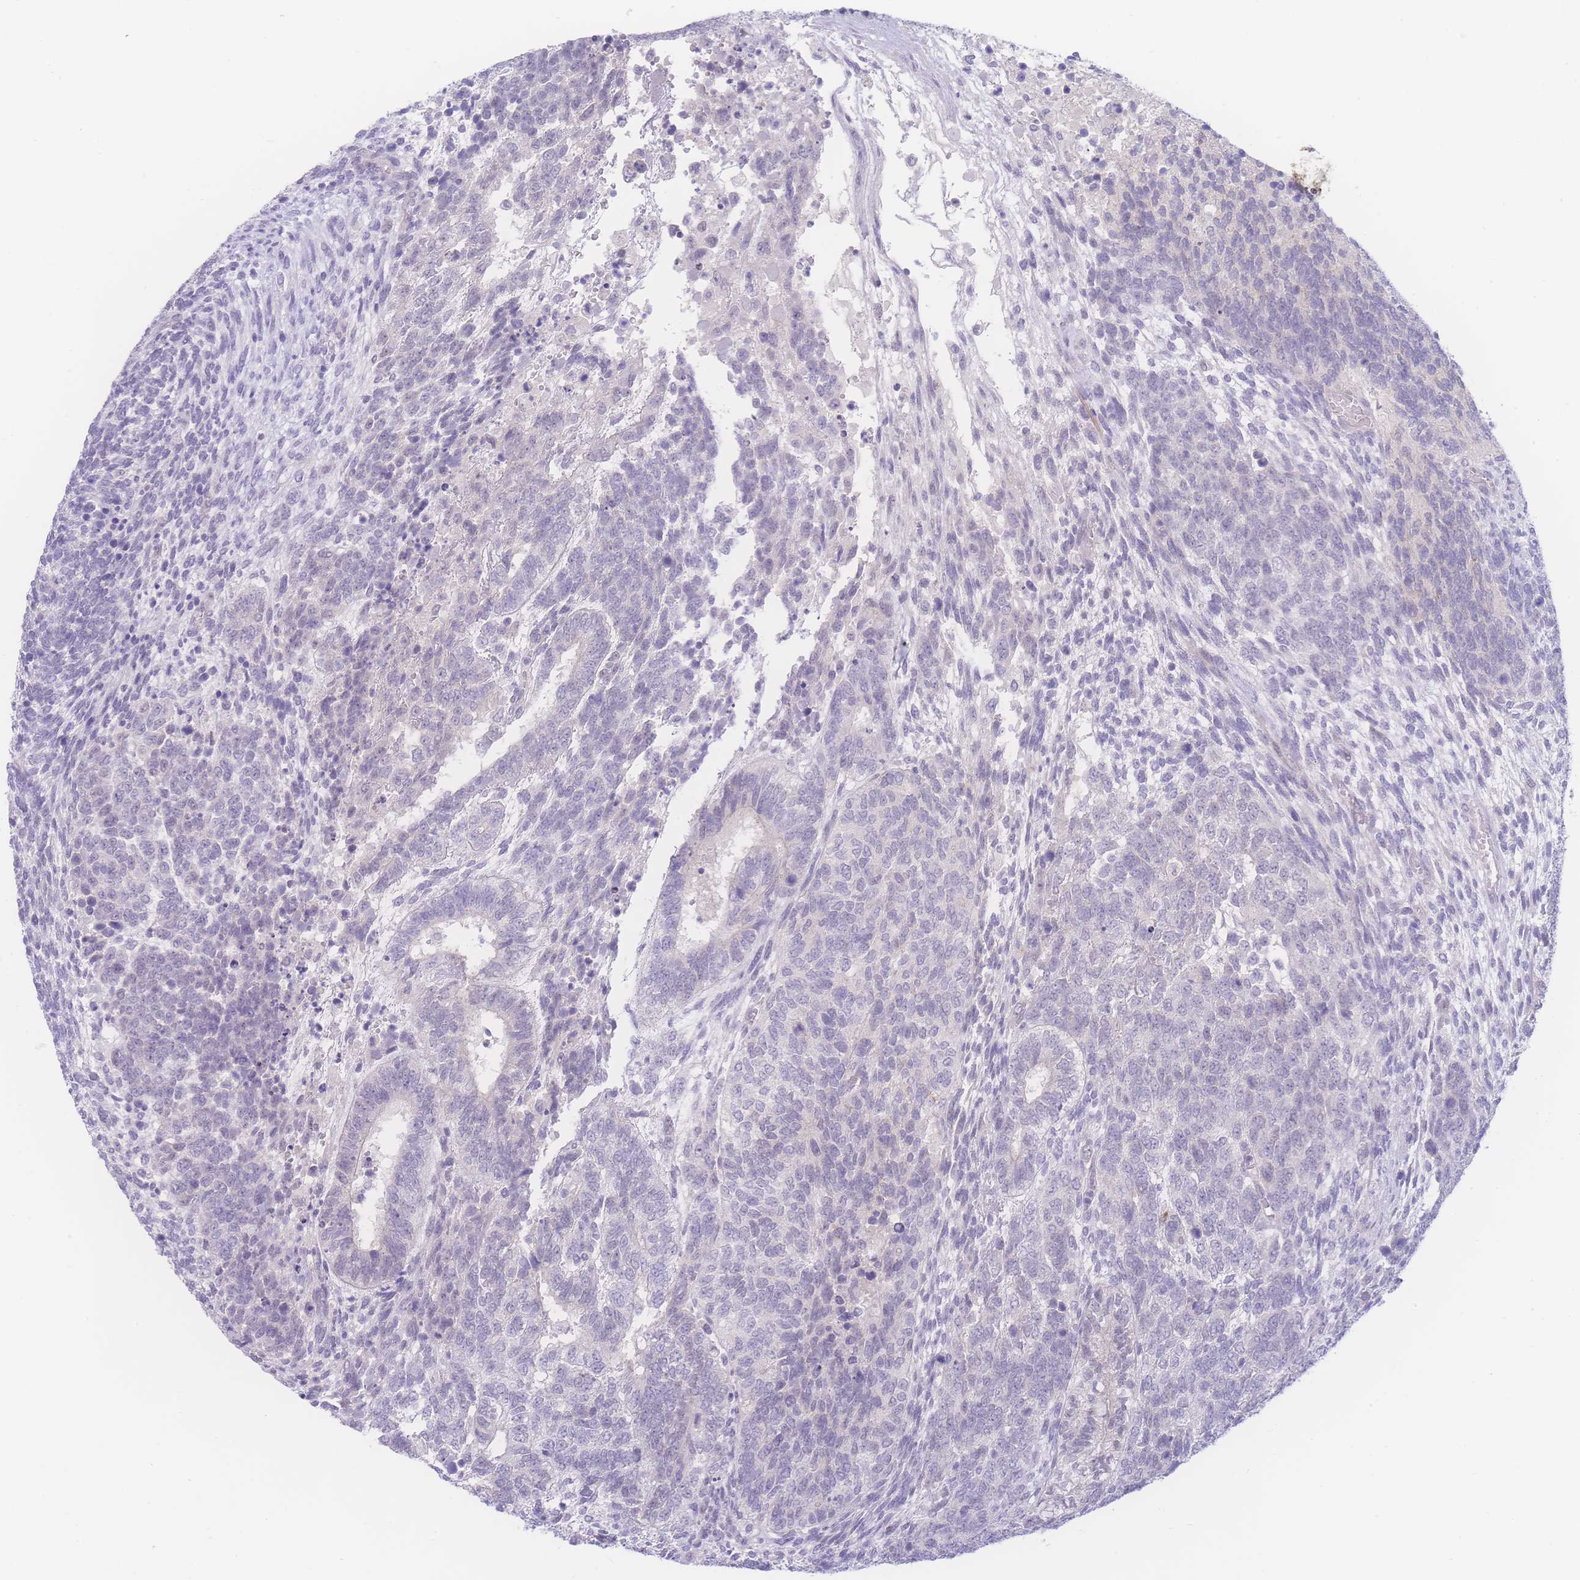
{"staining": {"intensity": "negative", "quantity": "none", "location": "none"}, "tissue": "testis cancer", "cell_type": "Tumor cells", "image_type": "cancer", "snomed": [{"axis": "morphology", "description": "Carcinoma, Embryonal, NOS"}, {"axis": "topography", "description": "Testis"}], "caption": "Testis cancer (embryonal carcinoma) was stained to show a protein in brown. There is no significant positivity in tumor cells. Brightfield microscopy of immunohistochemistry (IHC) stained with DAB (3,3'-diaminobenzidine) (brown) and hematoxylin (blue), captured at high magnification.", "gene": "PRSS22", "patient": {"sex": "male", "age": 23}}